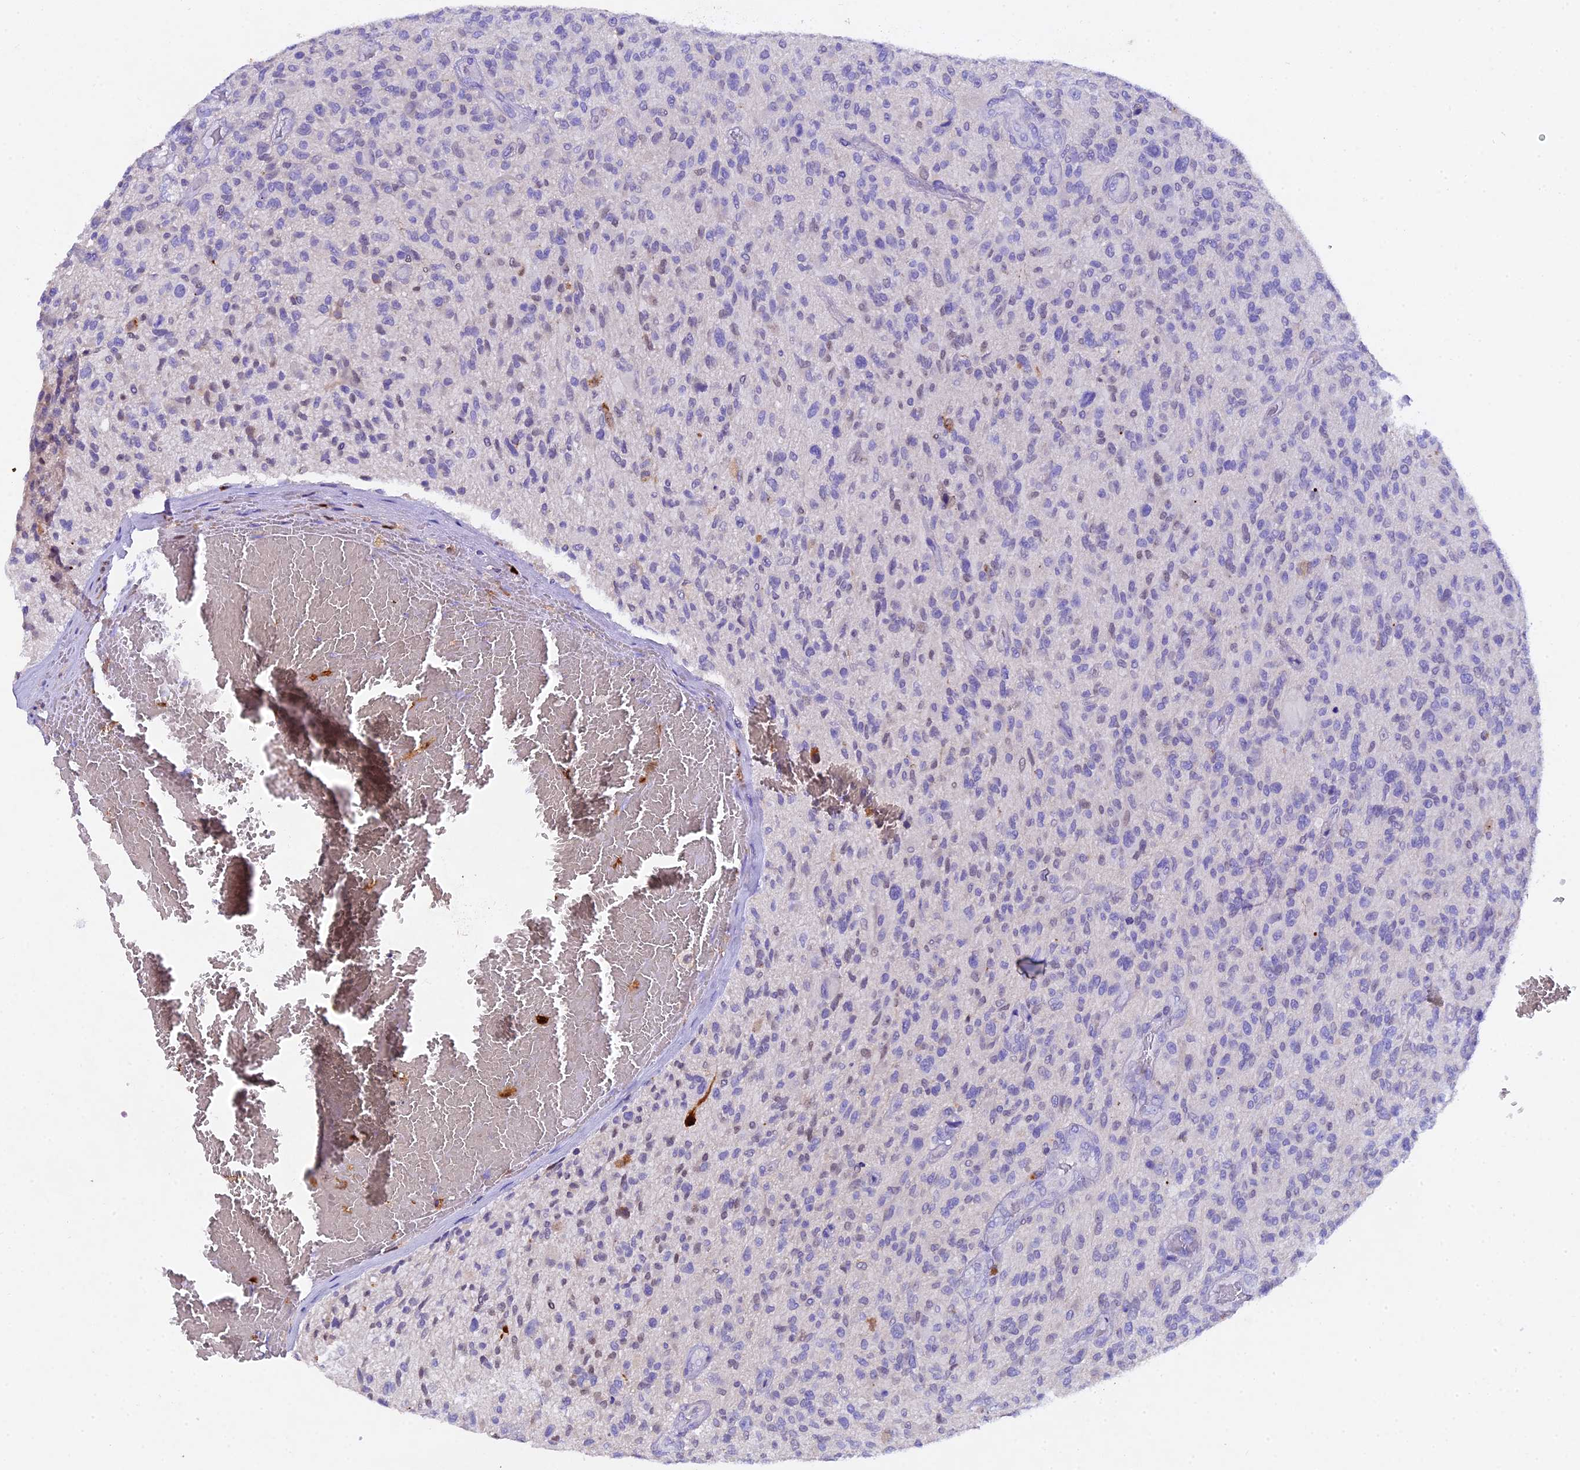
{"staining": {"intensity": "negative", "quantity": "none", "location": "none"}, "tissue": "glioma", "cell_type": "Tumor cells", "image_type": "cancer", "snomed": [{"axis": "morphology", "description": "Glioma, malignant, High grade"}, {"axis": "topography", "description": "Brain"}], "caption": "Human high-grade glioma (malignant) stained for a protein using IHC reveals no positivity in tumor cells.", "gene": "TGDS", "patient": {"sex": "male", "age": 47}}